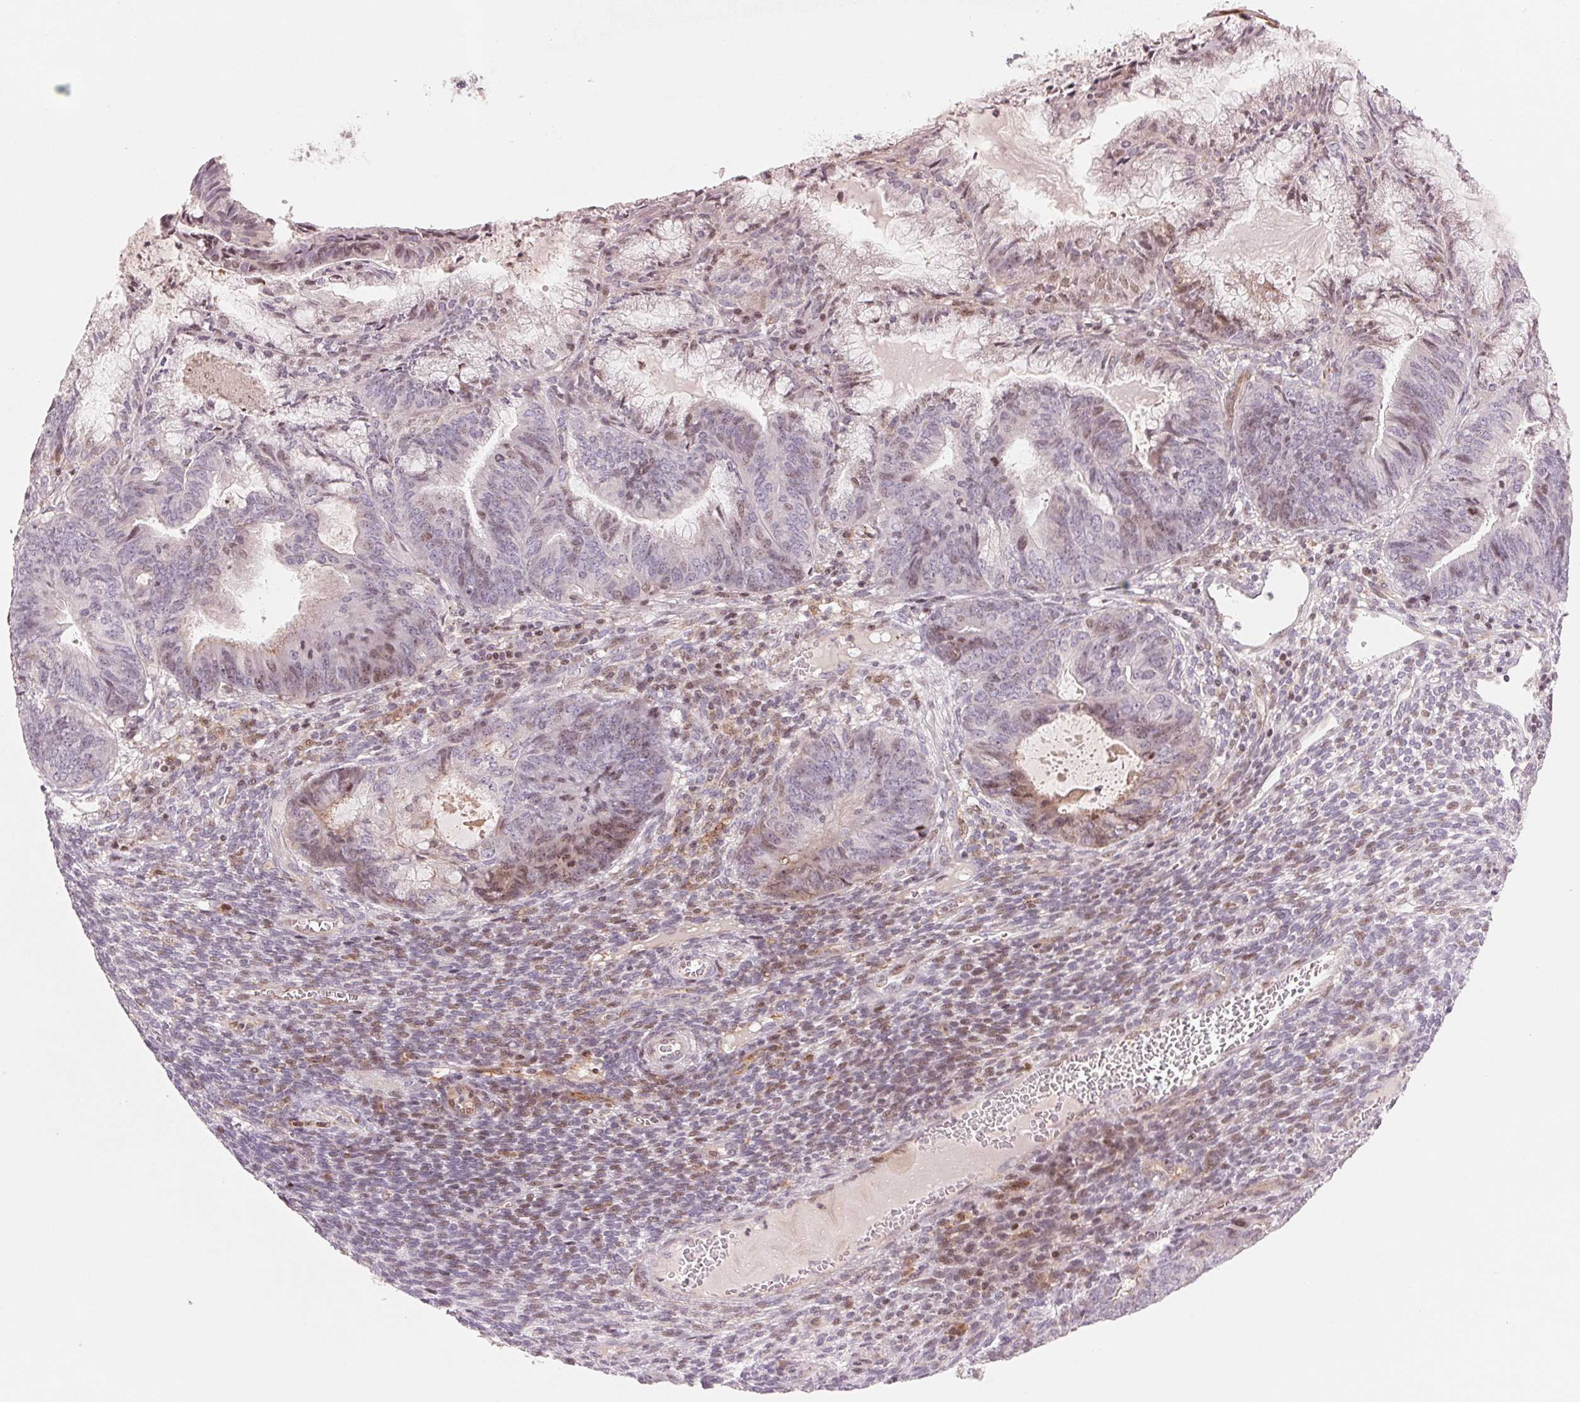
{"staining": {"intensity": "weak", "quantity": "25%-75%", "location": "nuclear"}, "tissue": "endometrial cancer", "cell_type": "Tumor cells", "image_type": "cancer", "snomed": [{"axis": "morphology", "description": "Adenocarcinoma, NOS"}, {"axis": "topography", "description": "Endometrium"}], "caption": "A brown stain shows weak nuclear staining of a protein in human endometrial cancer (adenocarcinoma) tumor cells. Nuclei are stained in blue.", "gene": "SLC17A4", "patient": {"sex": "female", "age": 86}}